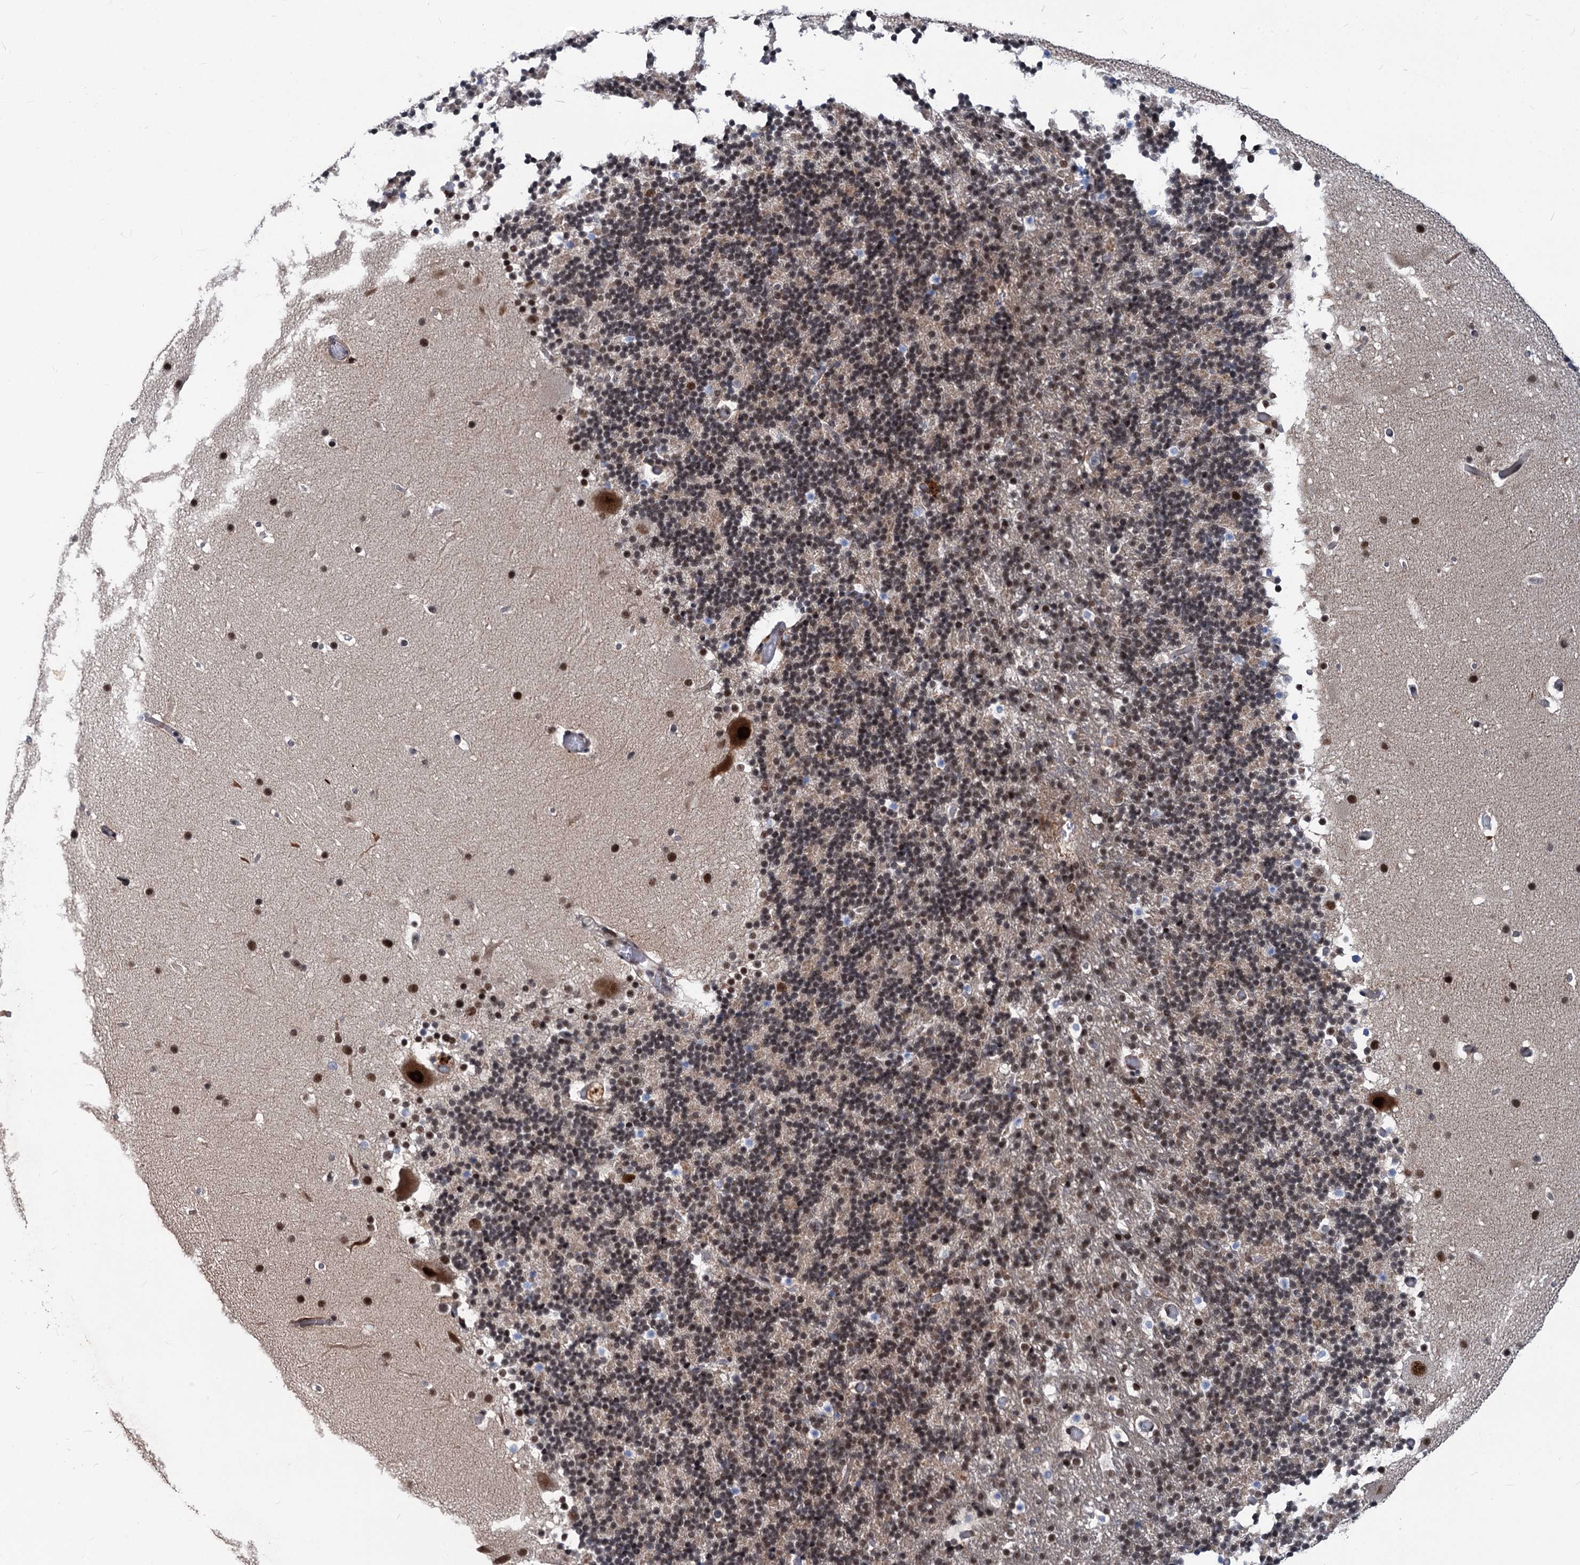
{"staining": {"intensity": "moderate", "quantity": "25%-75%", "location": "nuclear"}, "tissue": "cerebellum", "cell_type": "Cells in granular layer", "image_type": "normal", "snomed": [{"axis": "morphology", "description": "Normal tissue, NOS"}, {"axis": "topography", "description": "Cerebellum"}], "caption": "A photomicrograph of cerebellum stained for a protein shows moderate nuclear brown staining in cells in granular layer.", "gene": "PHF8", "patient": {"sex": "male", "age": 57}}